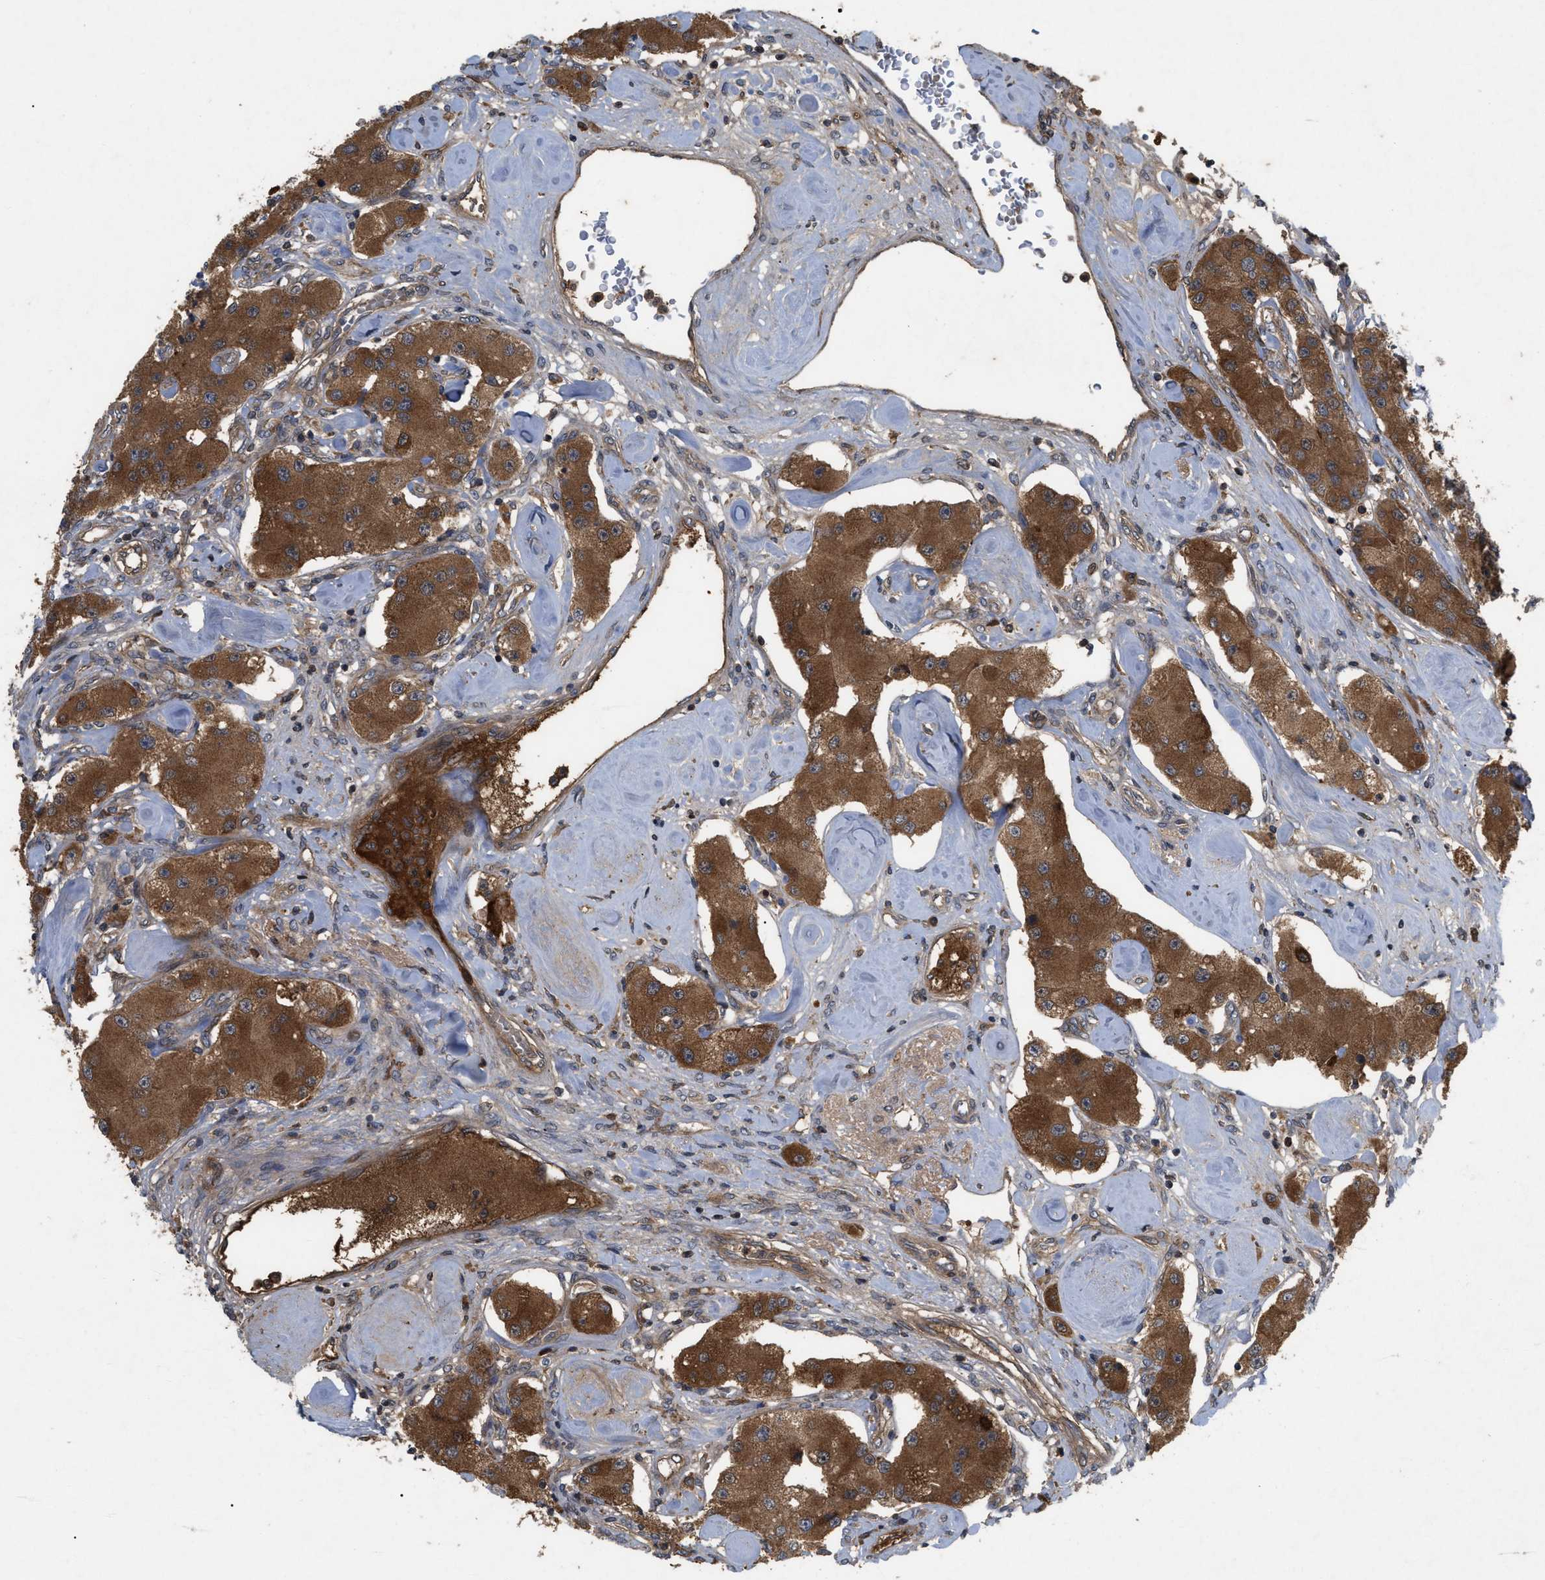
{"staining": {"intensity": "moderate", "quantity": ">75%", "location": "cytoplasmic/membranous"}, "tissue": "carcinoid", "cell_type": "Tumor cells", "image_type": "cancer", "snomed": [{"axis": "morphology", "description": "Carcinoid, malignant, NOS"}, {"axis": "topography", "description": "Pancreas"}], "caption": "Moderate cytoplasmic/membranous expression is appreciated in approximately >75% of tumor cells in carcinoid.", "gene": "RAB2A", "patient": {"sex": "male", "age": 41}}